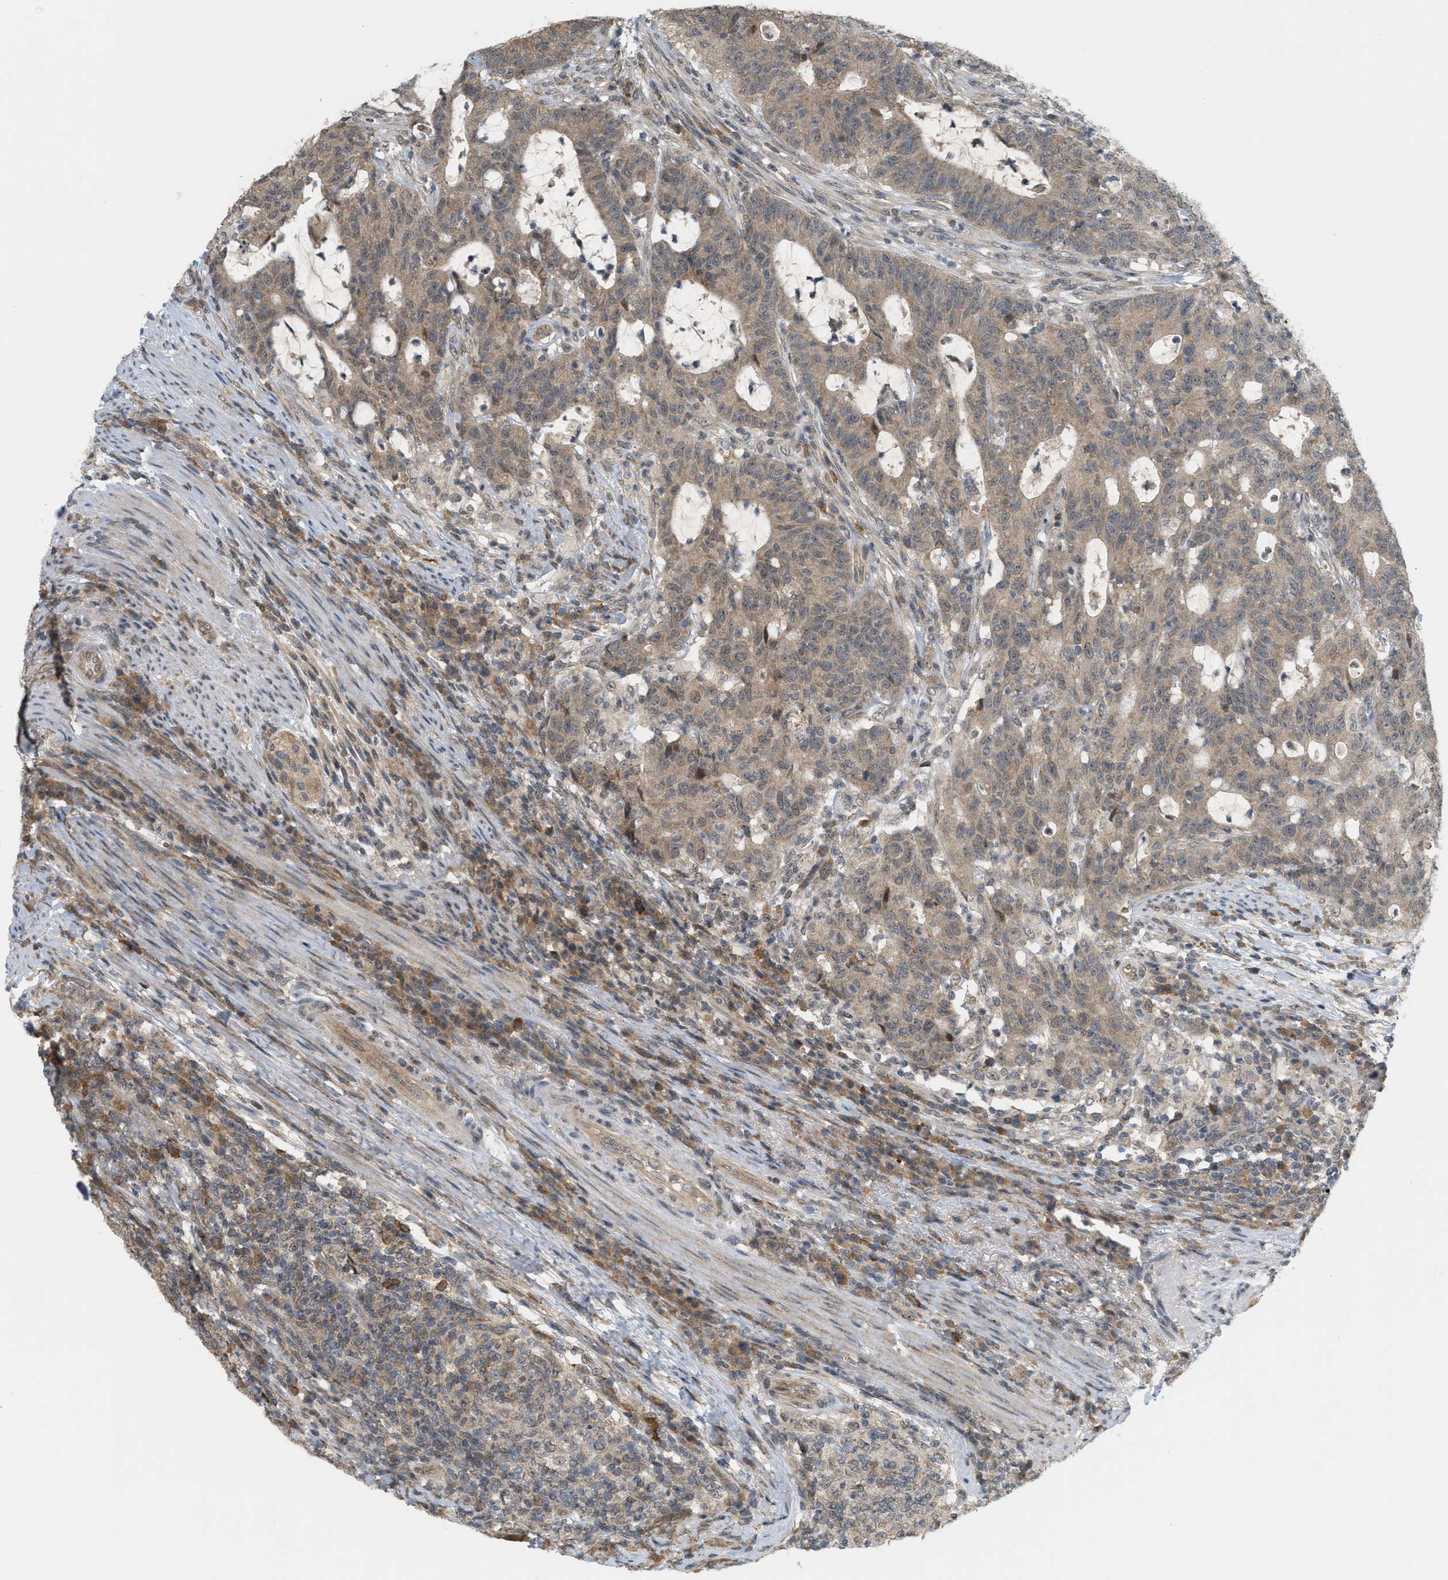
{"staining": {"intensity": "weak", "quantity": ">75%", "location": "cytoplasmic/membranous"}, "tissue": "colorectal cancer", "cell_type": "Tumor cells", "image_type": "cancer", "snomed": [{"axis": "morphology", "description": "Normal tissue, NOS"}, {"axis": "morphology", "description": "Adenocarcinoma, NOS"}, {"axis": "topography", "description": "Colon"}], "caption": "Protein expression analysis of human adenocarcinoma (colorectal) reveals weak cytoplasmic/membranous staining in approximately >75% of tumor cells. Immunohistochemistry (ihc) stains the protein in brown and the nuclei are stained blue.", "gene": "PRKD1", "patient": {"sex": "female", "age": 75}}